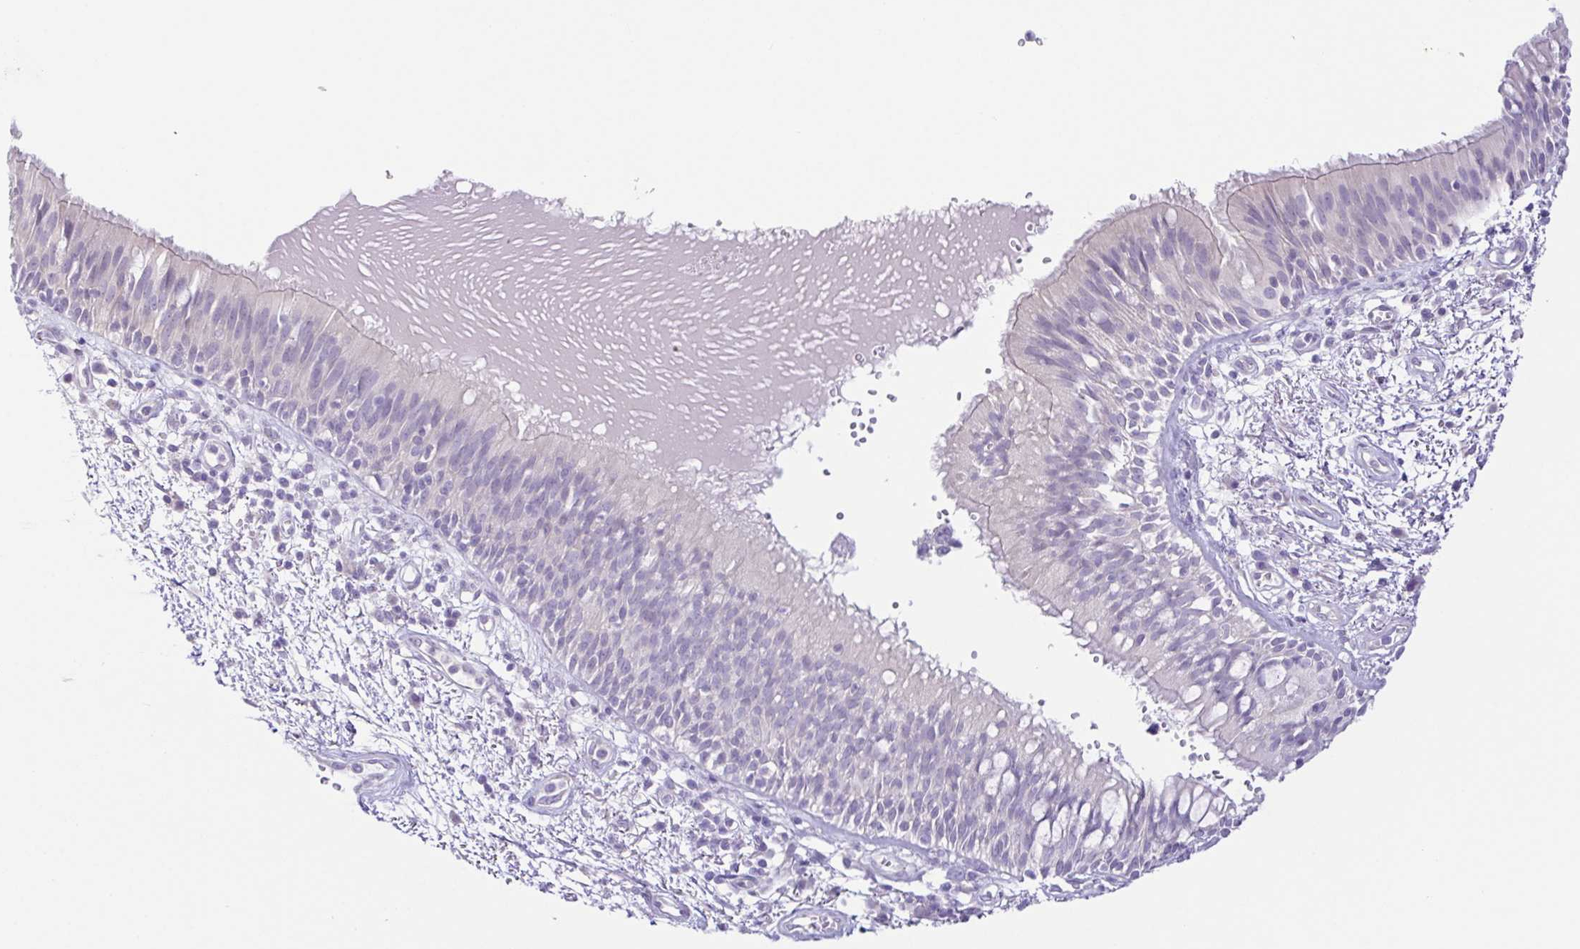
{"staining": {"intensity": "negative", "quantity": "none", "location": "none"}, "tissue": "bronchus", "cell_type": "Respiratory epithelial cells", "image_type": "normal", "snomed": [{"axis": "morphology", "description": "Normal tissue, NOS"}, {"axis": "morphology", "description": "Squamous cell carcinoma, NOS"}, {"axis": "topography", "description": "Cartilage tissue"}, {"axis": "topography", "description": "Bronchus"}, {"axis": "topography", "description": "Lung"}], "caption": "Micrograph shows no protein expression in respiratory epithelial cells of benign bronchus.", "gene": "KRTDAP", "patient": {"sex": "male", "age": 66}}